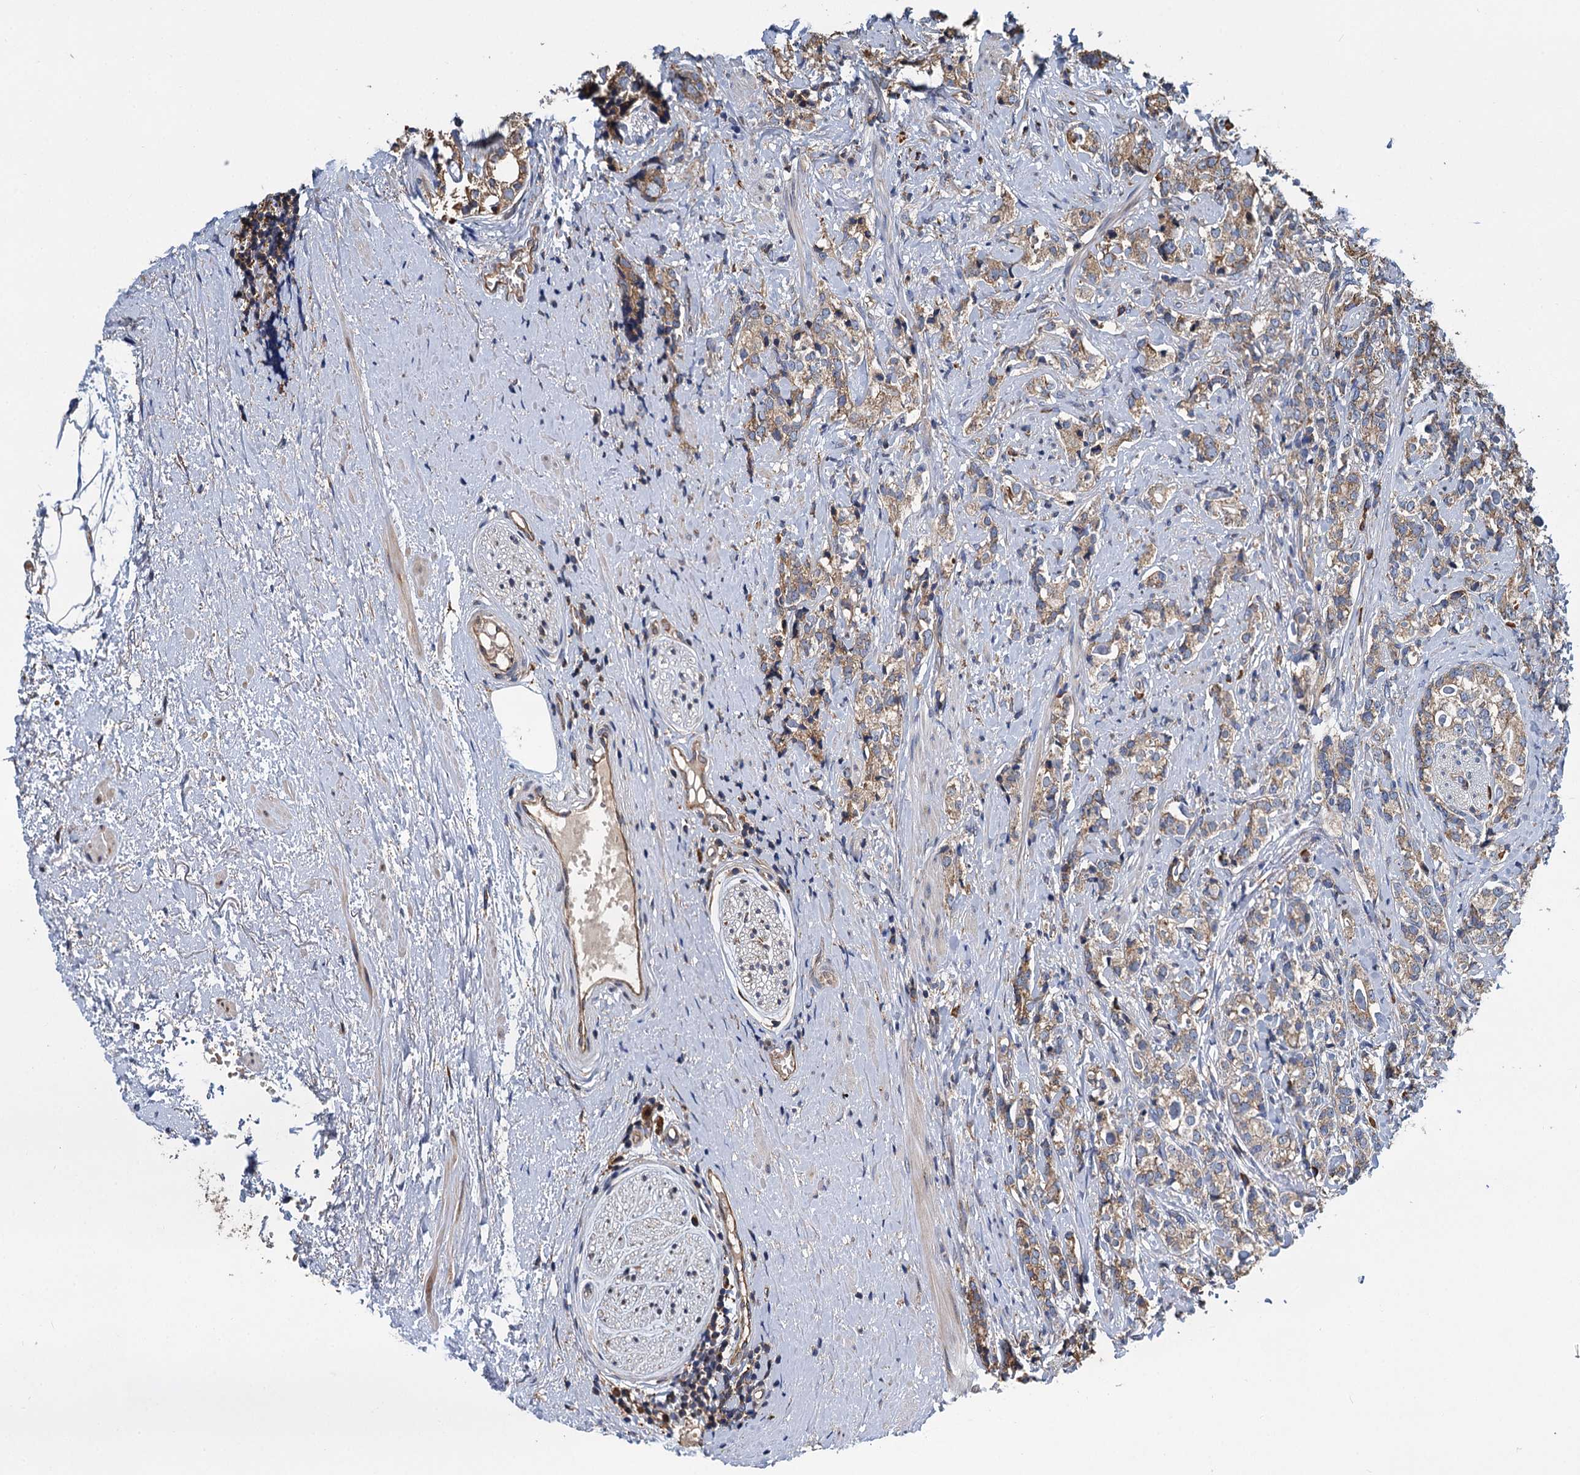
{"staining": {"intensity": "moderate", "quantity": ">75%", "location": "cytoplasmic/membranous"}, "tissue": "prostate cancer", "cell_type": "Tumor cells", "image_type": "cancer", "snomed": [{"axis": "morphology", "description": "Adenocarcinoma, High grade"}, {"axis": "topography", "description": "Prostate"}], "caption": "Immunohistochemistry of human prostate cancer reveals medium levels of moderate cytoplasmic/membranous positivity in approximately >75% of tumor cells.", "gene": "LINS1", "patient": {"sex": "male", "age": 69}}